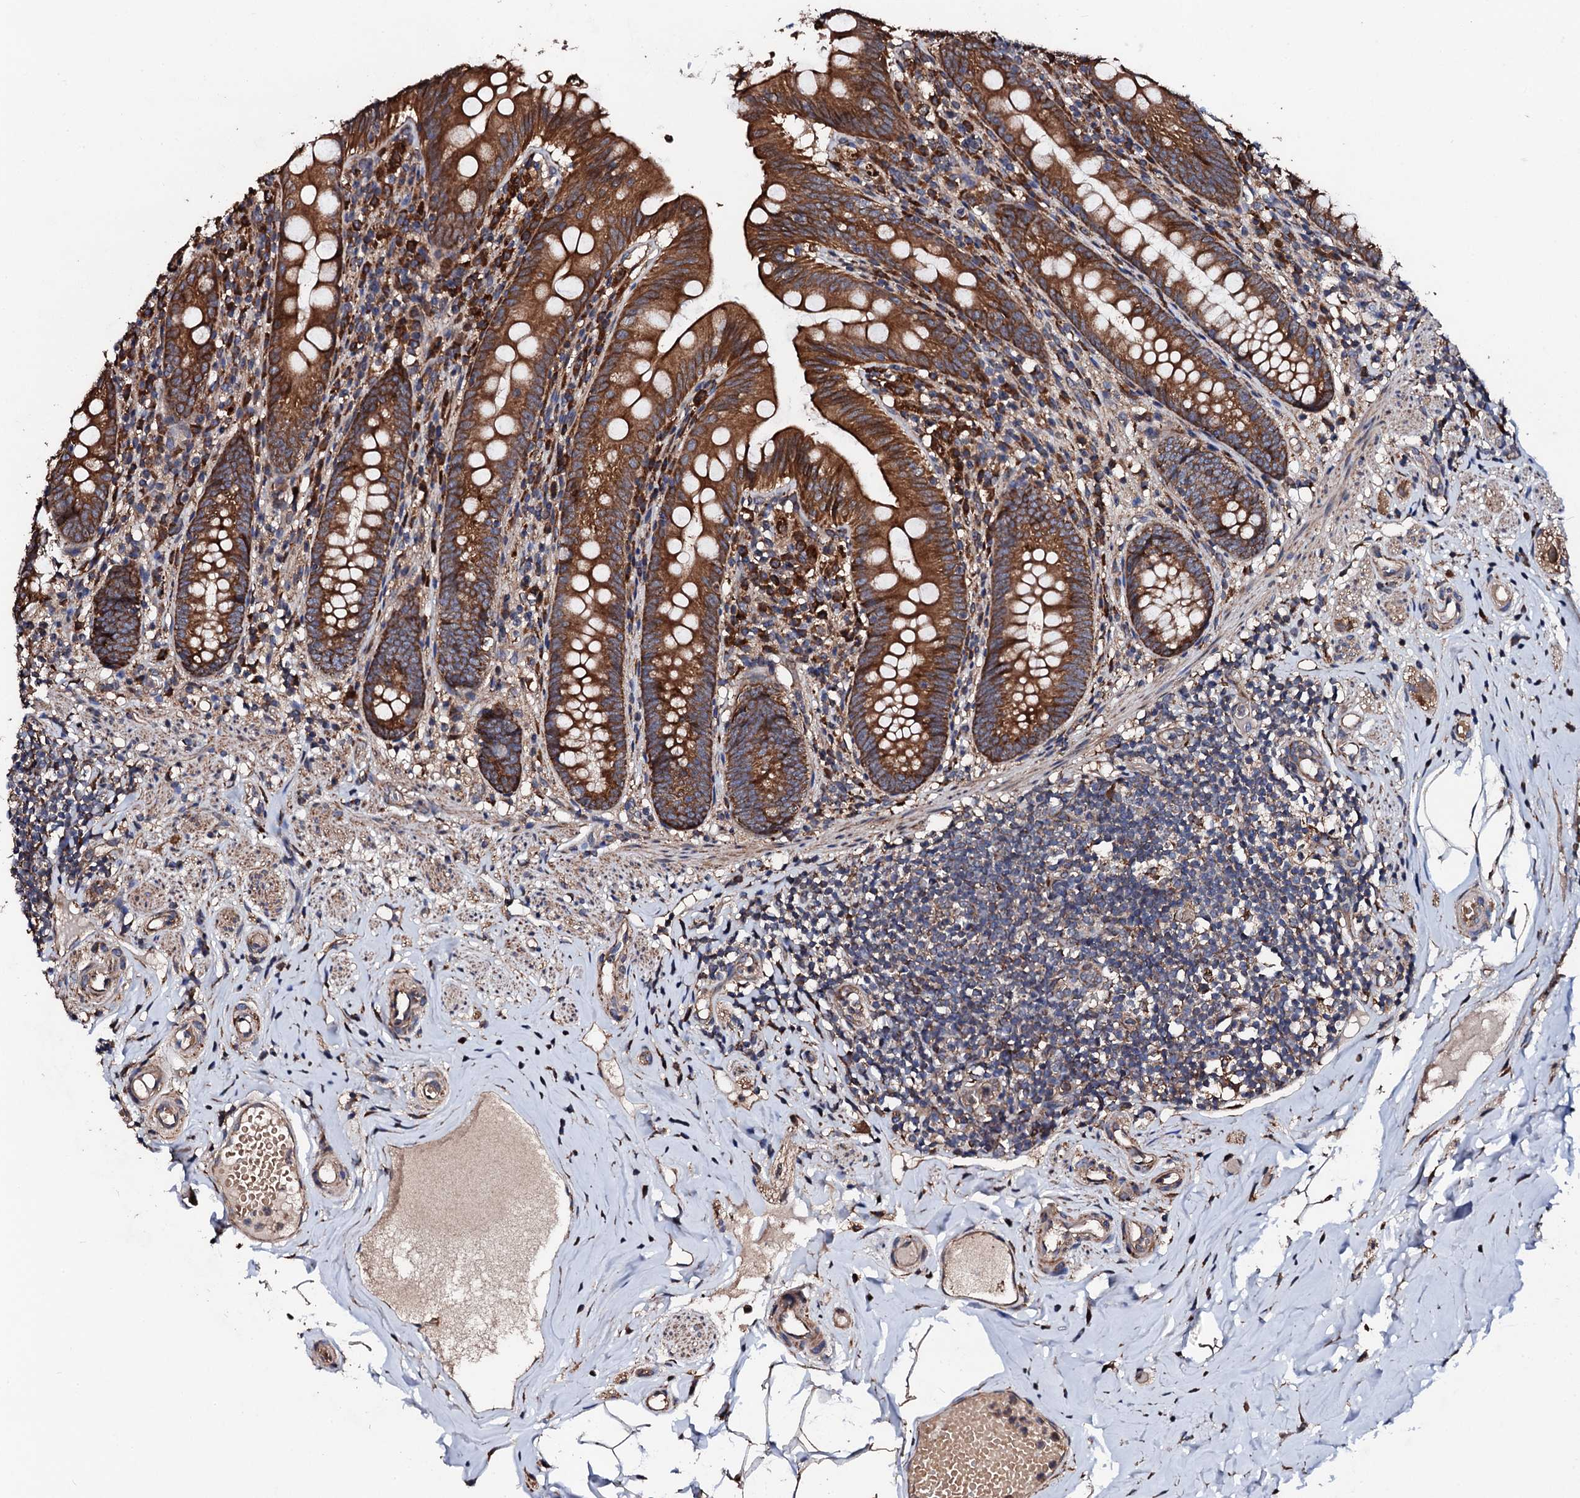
{"staining": {"intensity": "strong", "quantity": ">75%", "location": "cytoplasmic/membranous"}, "tissue": "appendix", "cell_type": "Glandular cells", "image_type": "normal", "snomed": [{"axis": "morphology", "description": "Normal tissue, NOS"}, {"axis": "topography", "description": "Appendix"}], "caption": "This photomicrograph exhibits immunohistochemistry (IHC) staining of benign human appendix, with high strong cytoplasmic/membranous expression in approximately >75% of glandular cells.", "gene": "CKAP5", "patient": {"sex": "male", "age": 55}}